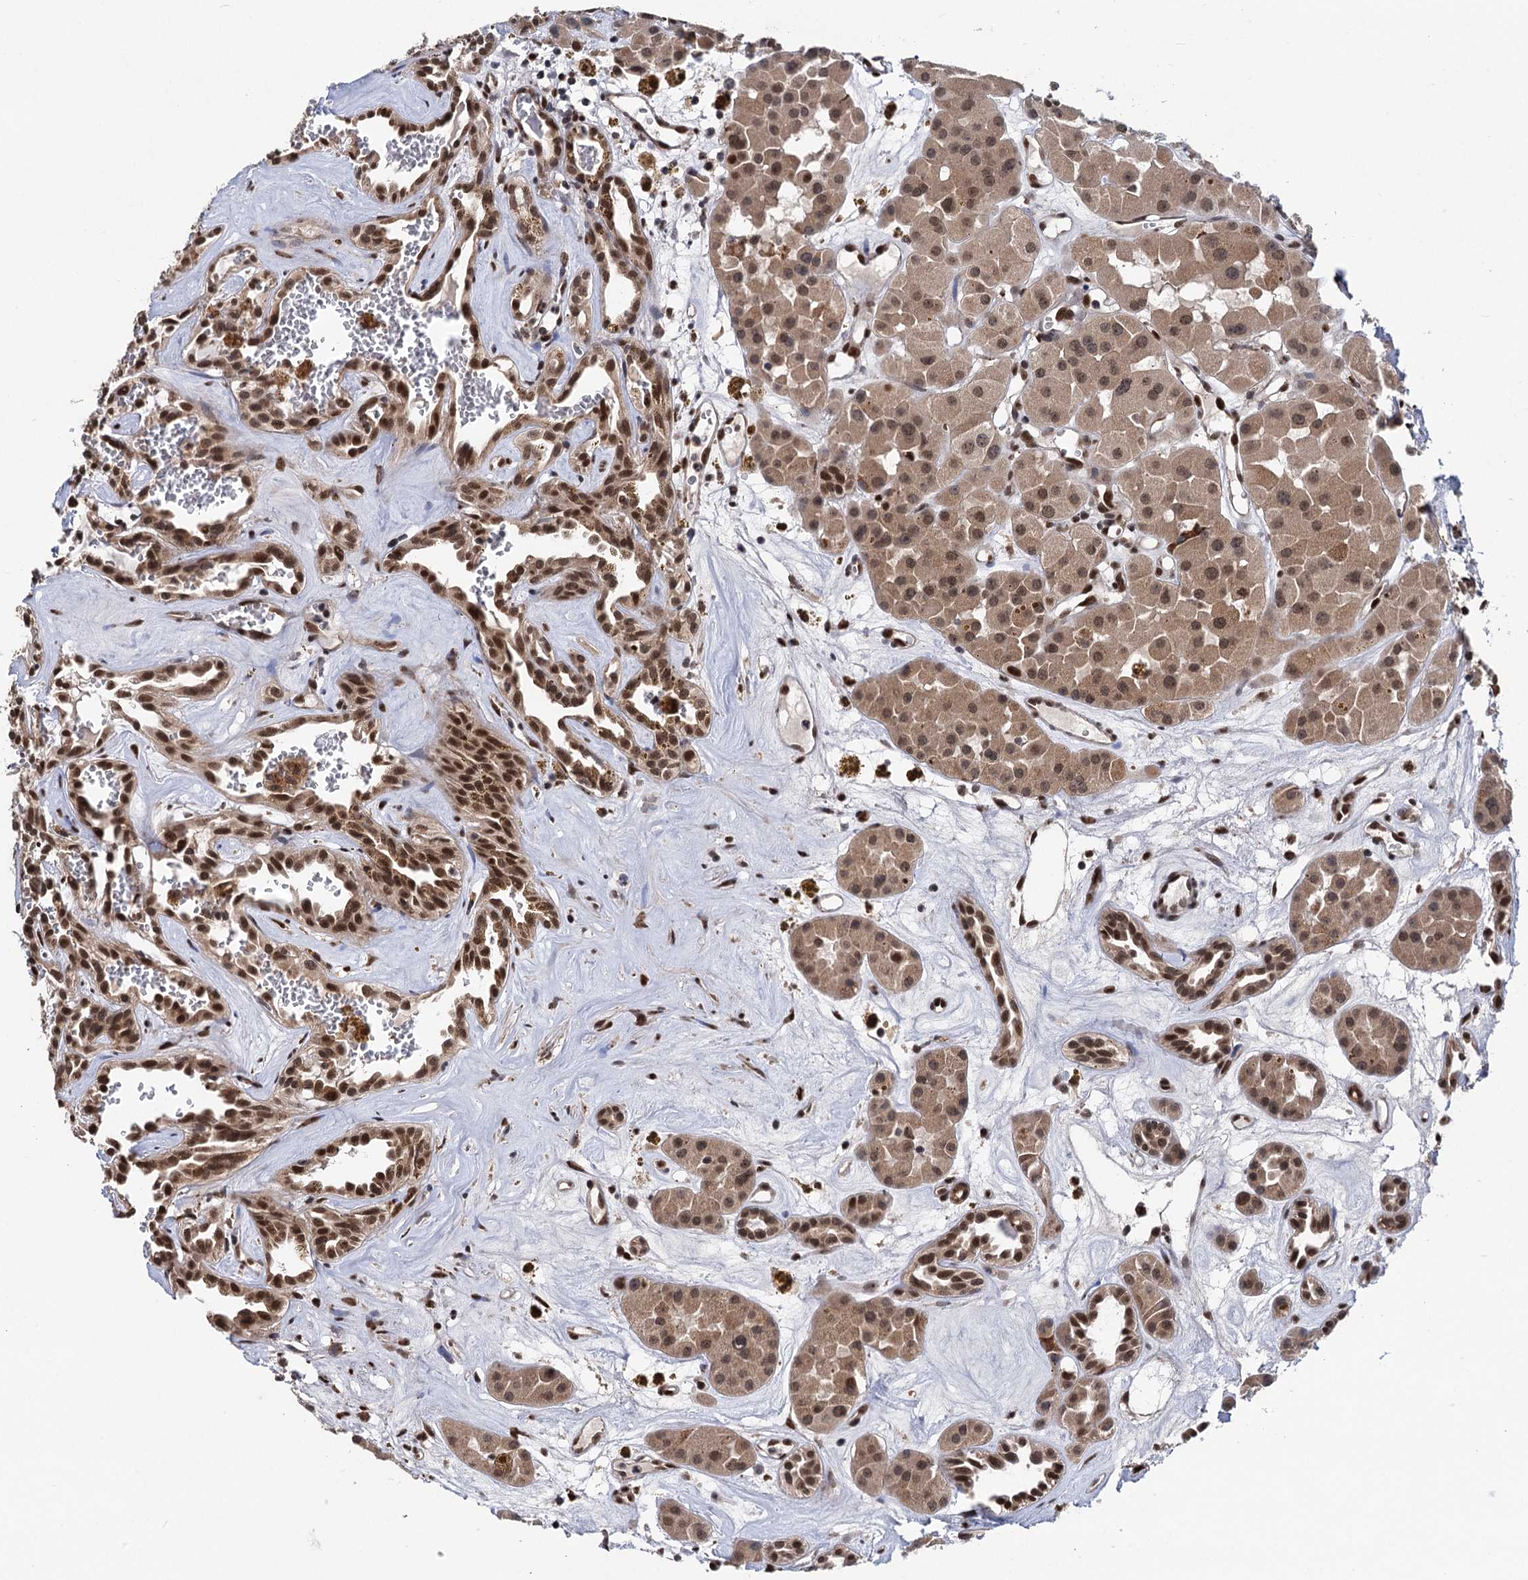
{"staining": {"intensity": "moderate", "quantity": ">75%", "location": "cytoplasmic/membranous,nuclear"}, "tissue": "renal cancer", "cell_type": "Tumor cells", "image_type": "cancer", "snomed": [{"axis": "morphology", "description": "Carcinoma, NOS"}, {"axis": "topography", "description": "Kidney"}], "caption": "This image shows IHC staining of renal carcinoma, with medium moderate cytoplasmic/membranous and nuclear staining in about >75% of tumor cells.", "gene": "MESD", "patient": {"sex": "female", "age": 75}}